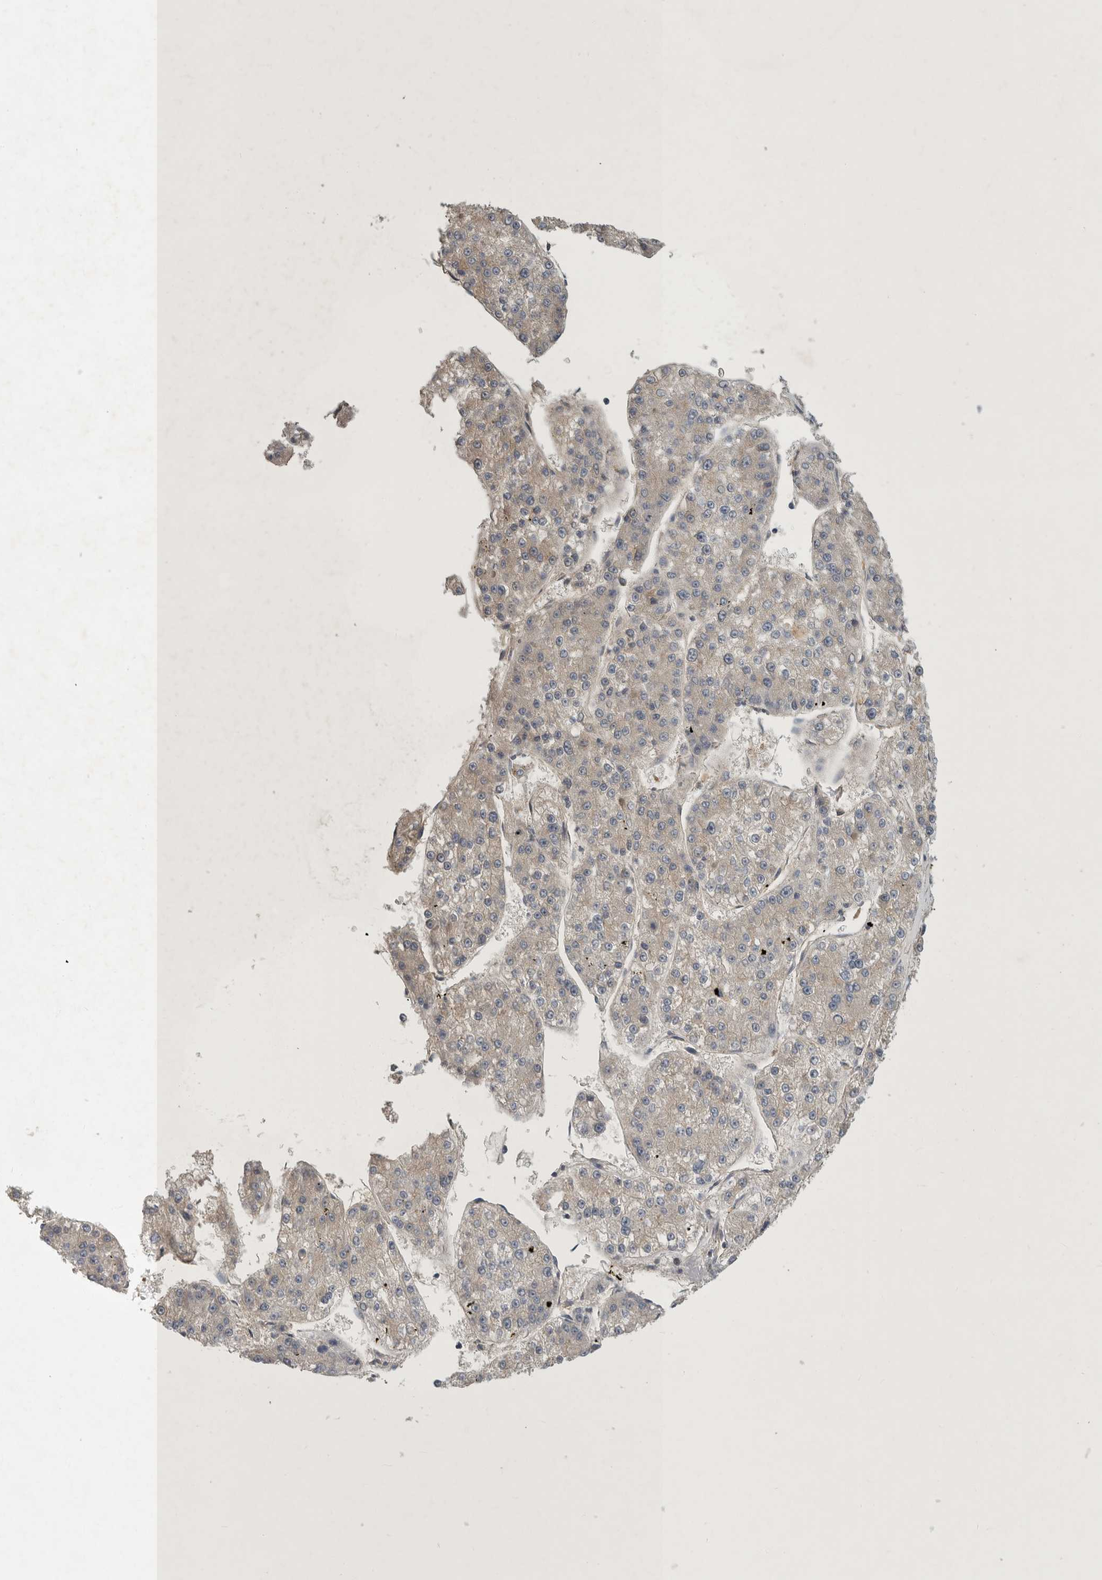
{"staining": {"intensity": "negative", "quantity": "none", "location": "none"}, "tissue": "liver cancer", "cell_type": "Tumor cells", "image_type": "cancer", "snomed": [{"axis": "morphology", "description": "Carcinoma, Hepatocellular, NOS"}, {"axis": "topography", "description": "Liver"}], "caption": "This image is of liver cancer stained with IHC to label a protein in brown with the nuclei are counter-stained blue. There is no staining in tumor cells.", "gene": "MLPH", "patient": {"sex": "female", "age": 73}}